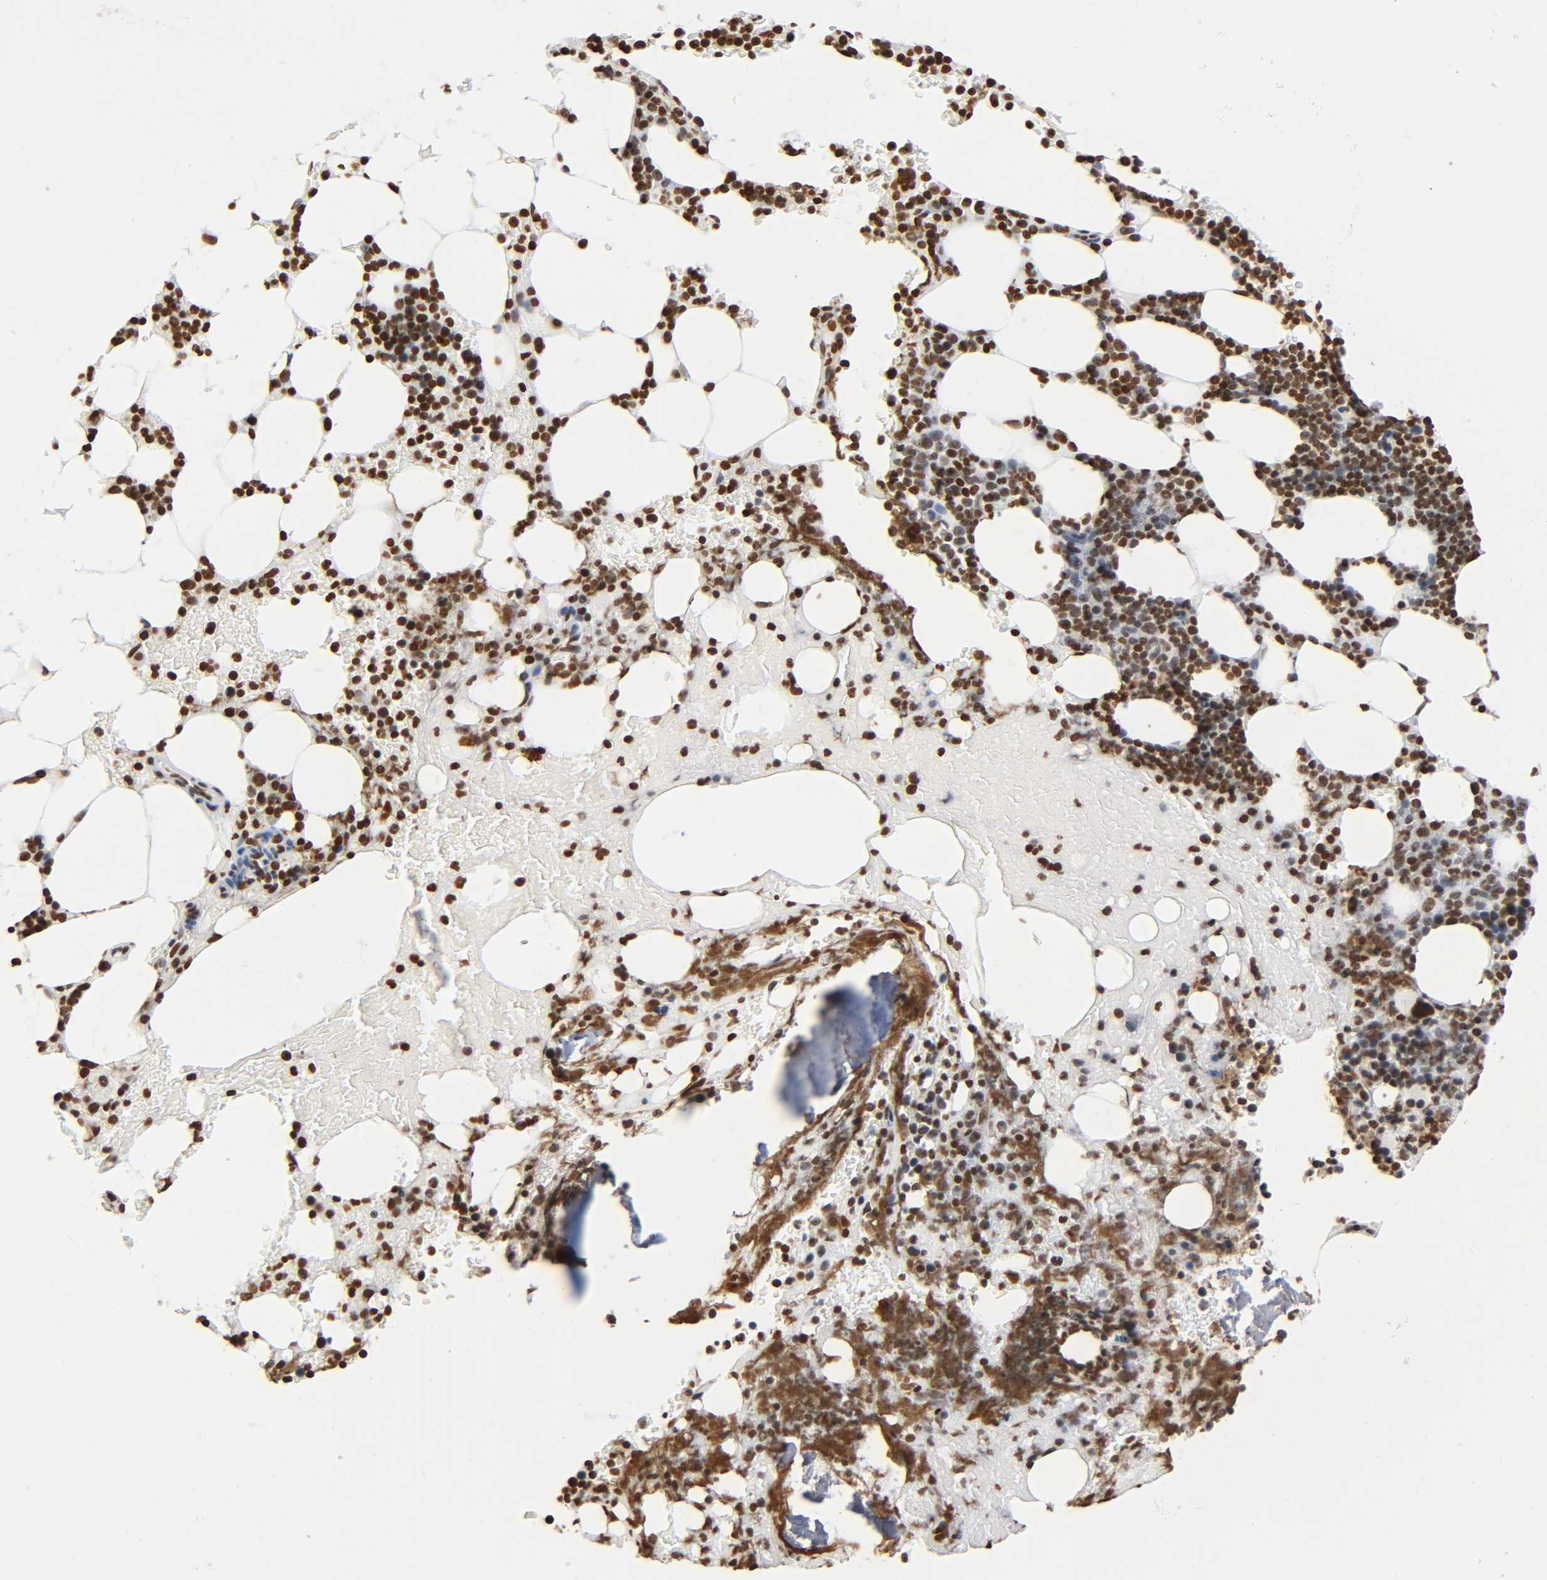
{"staining": {"intensity": "strong", "quantity": ">75%", "location": "nuclear"}, "tissue": "bone marrow", "cell_type": "Hematopoietic cells", "image_type": "normal", "snomed": [{"axis": "morphology", "description": "Normal tissue, NOS"}, {"axis": "topography", "description": "Bone marrow"}], "caption": "Immunohistochemistry staining of unremarkable bone marrow, which shows high levels of strong nuclear positivity in approximately >75% of hematopoietic cells indicating strong nuclear protein expression. The staining was performed using DAB (brown) for protein detection and nuclei were counterstained in hematoxylin (blue).", "gene": "HOXA6", "patient": {"sex": "female", "age": 73}}